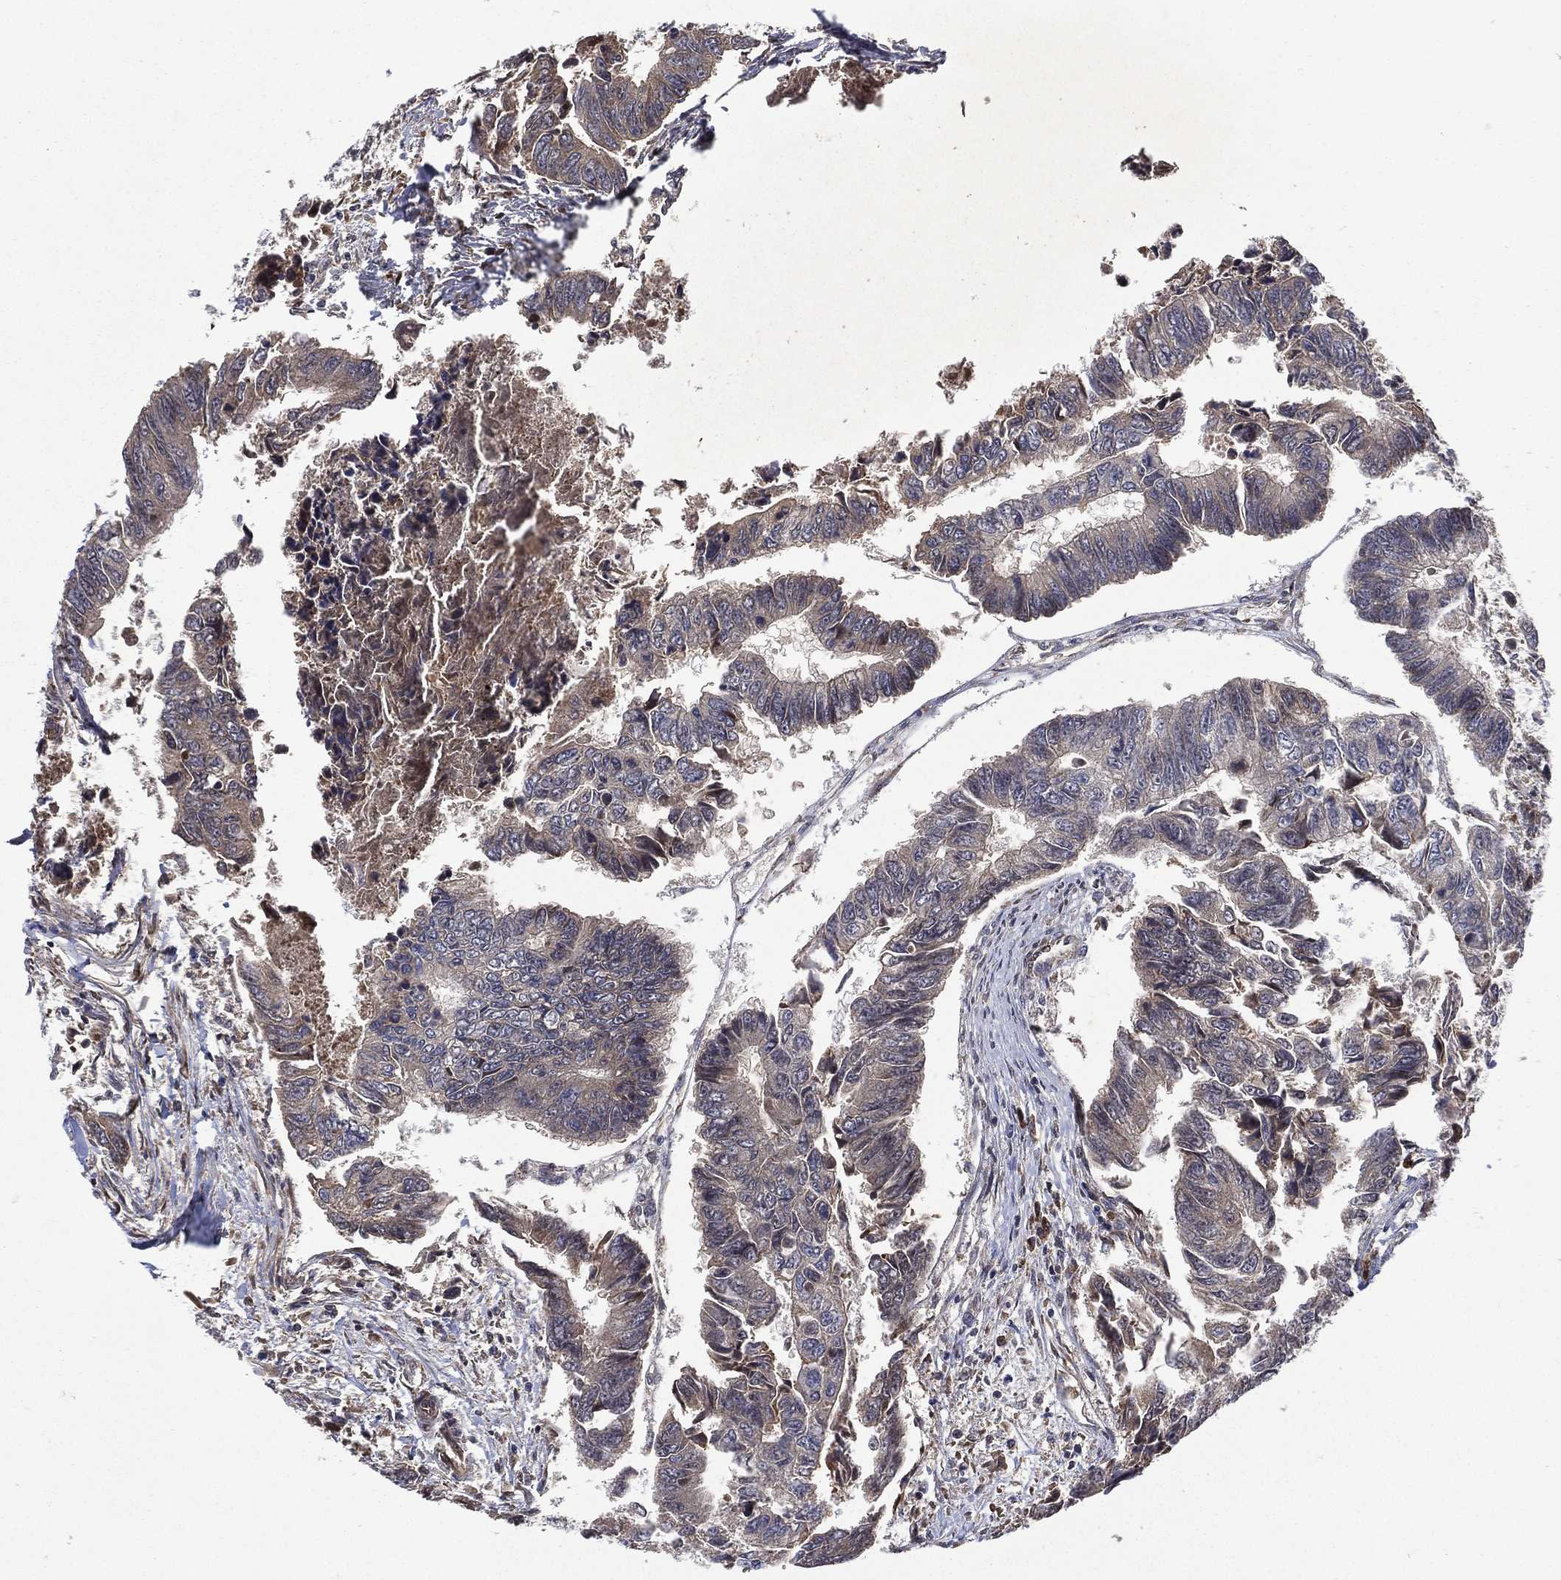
{"staining": {"intensity": "weak", "quantity": "<25%", "location": "cytoplasmic/membranous"}, "tissue": "colorectal cancer", "cell_type": "Tumor cells", "image_type": "cancer", "snomed": [{"axis": "morphology", "description": "Adenocarcinoma, NOS"}, {"axis": "topography", "description": "Colon"}], "caption": "Human colorectal adenocarcinoma stained for a protein using immunohistochemistry demonstrates no positivity in tumor cells.", "gene": "RAB11FIP4", "patient": {"sex": "female", "age": 65}}